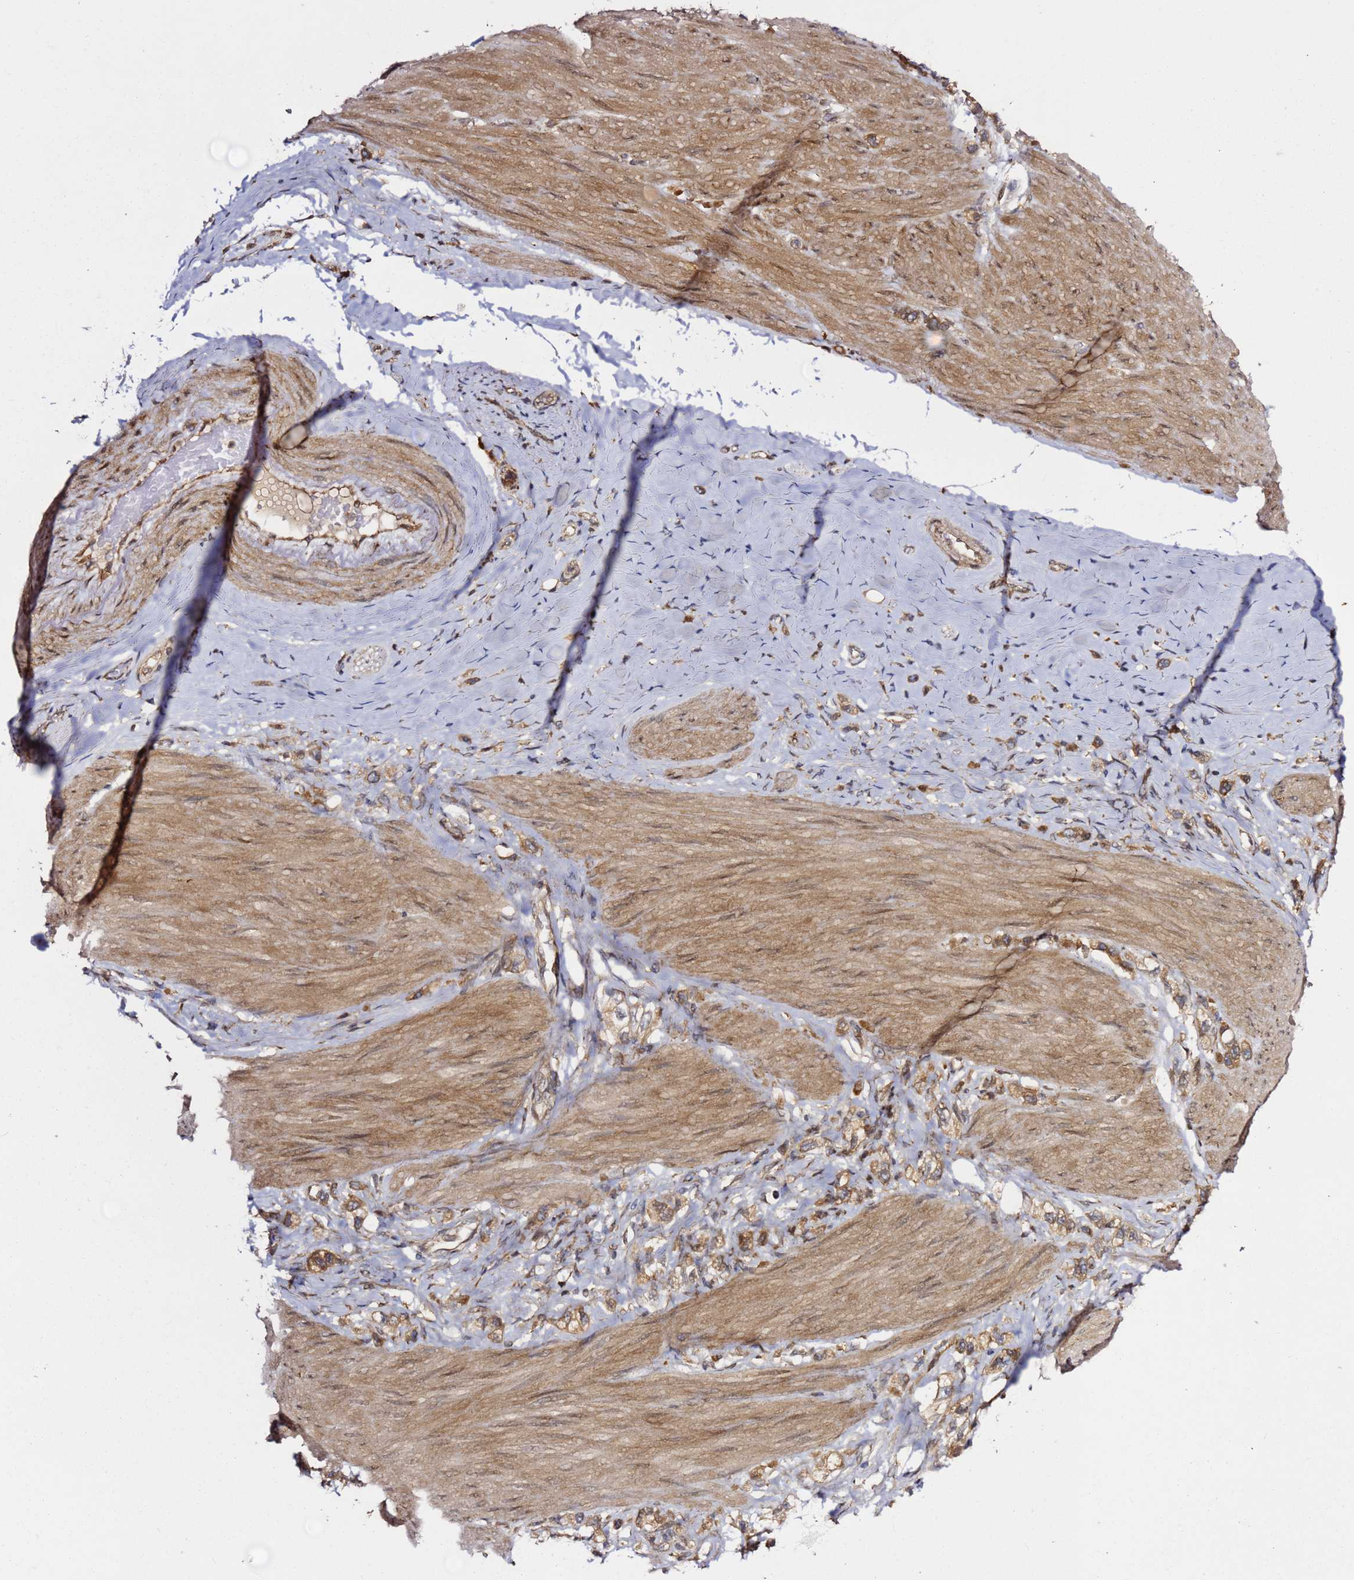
{"staining": {"intensity": "moderate", "quantity": ">75%", "location": "cytoplasmic/membranous"}, "tissue": "stomach cancer", "cell_type": "Tumor cells", "image_type": "cancer", "snomed": [{"axis": "morphology", "description": "Adenocarcinoma, NOS"}, {"axis": "topography", "description": "Stomach"}], "caption": "Immunohistochemical staining of stomach cancer (adenocarcinoma) exhibits medium levels of moderate cytoplasmic/membranous staining in about >75% of tumor cells. (DAB IHC, brown staining for protein, blue staining for nuclei).", "gene": "PRKAB2", "patient": {"sex": "female", "age": 65}}